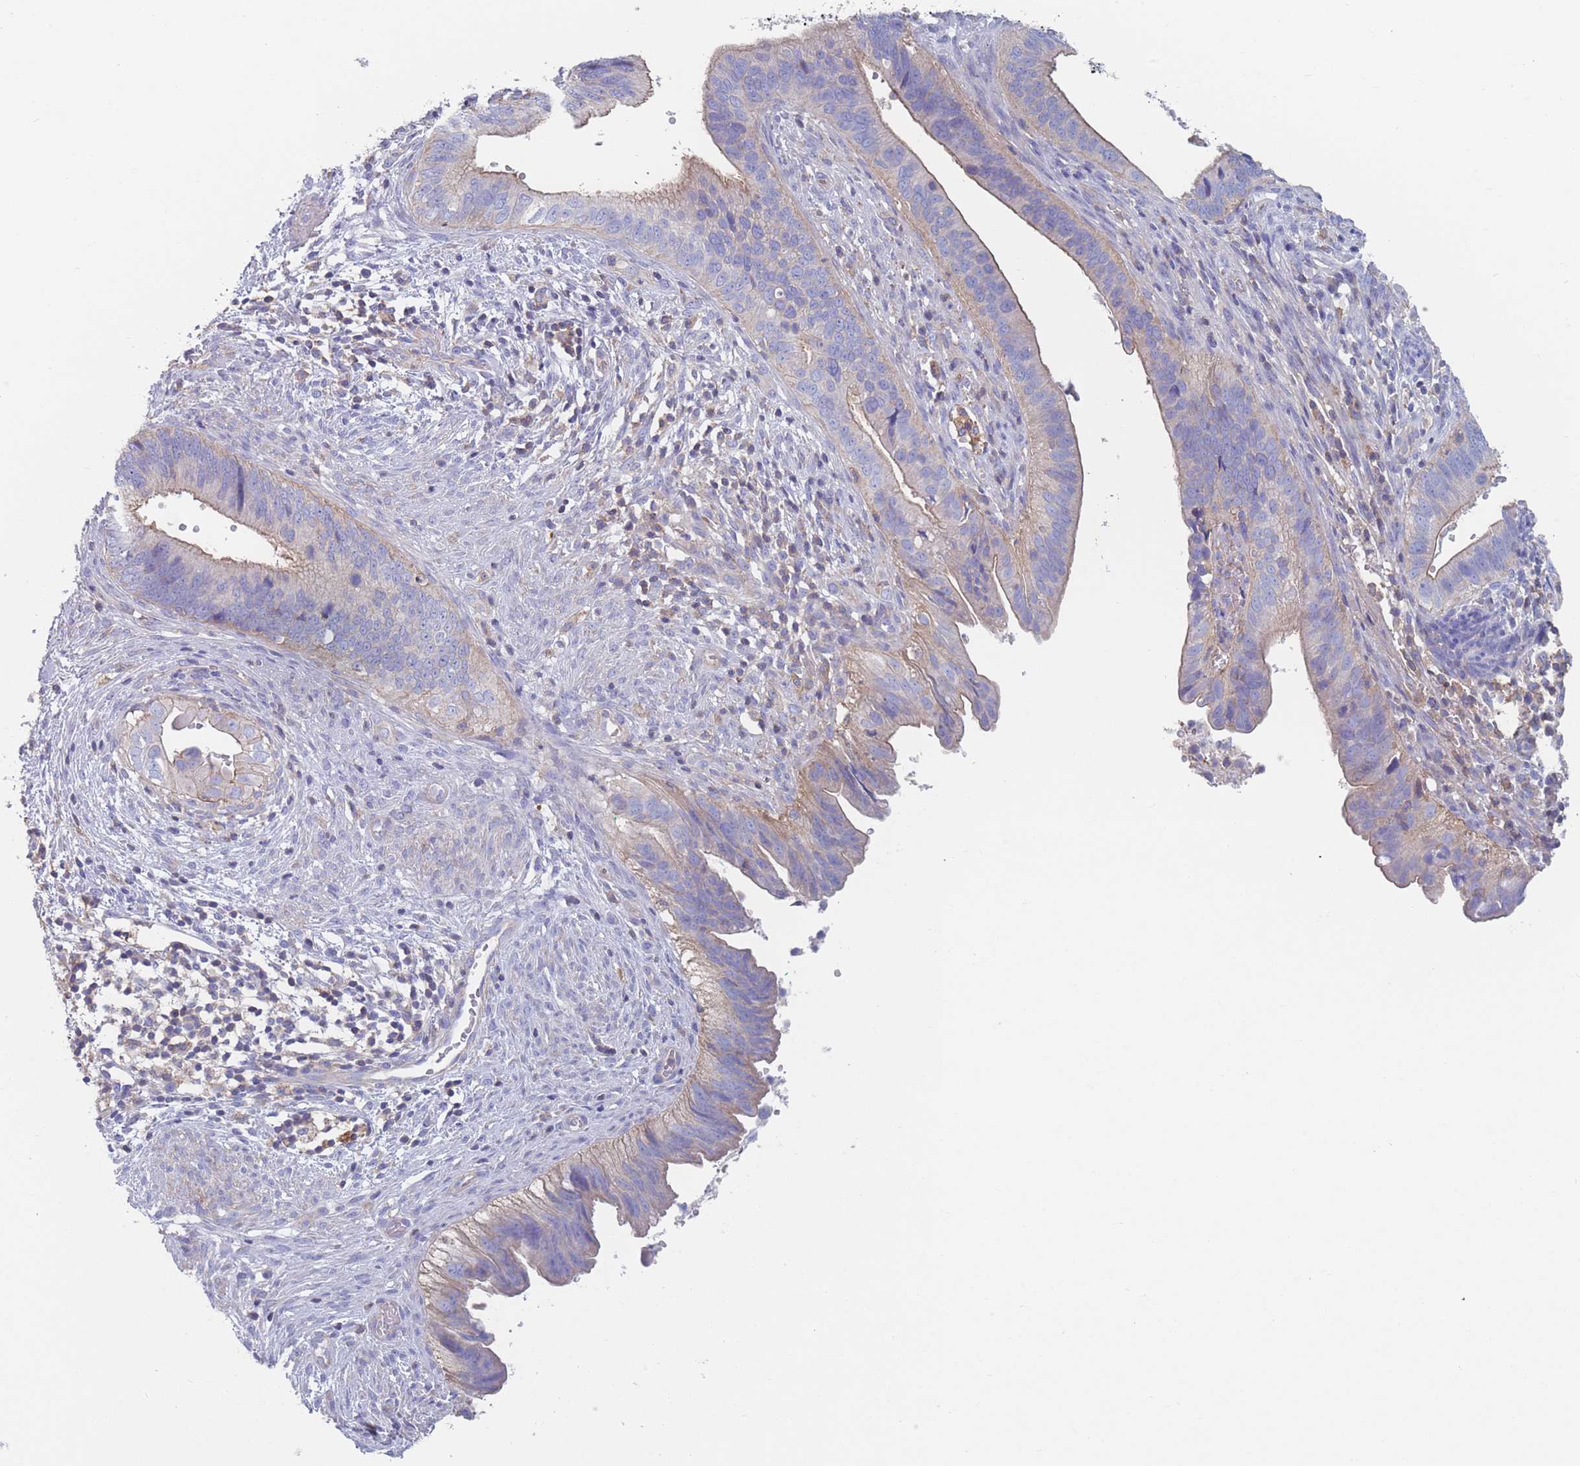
{"staining": {"intensity": "moderate", "quantity": "25%-75%", "location": "cytoplasmic/membranous"}, "tissue": "cervical cancer", "cell_type": "Tumor cells", "image_type": "cancer", "snomed": [{"axis": "morphology", "description": "Adenocarcinoma, NOS"}, {"axis": "topography", "description": "Cervix"}], "caption": "Immunohistochemical staining of human cervical cancer demonstrates medium levels of moderate cytoplasmic/membranous staining in about 25%-75% of tumor cells. (Brightfield microscopy of DAB IHC at high magnification).", "gene": "ADH1A", "patient": {"sex": "female", "age": 42}}